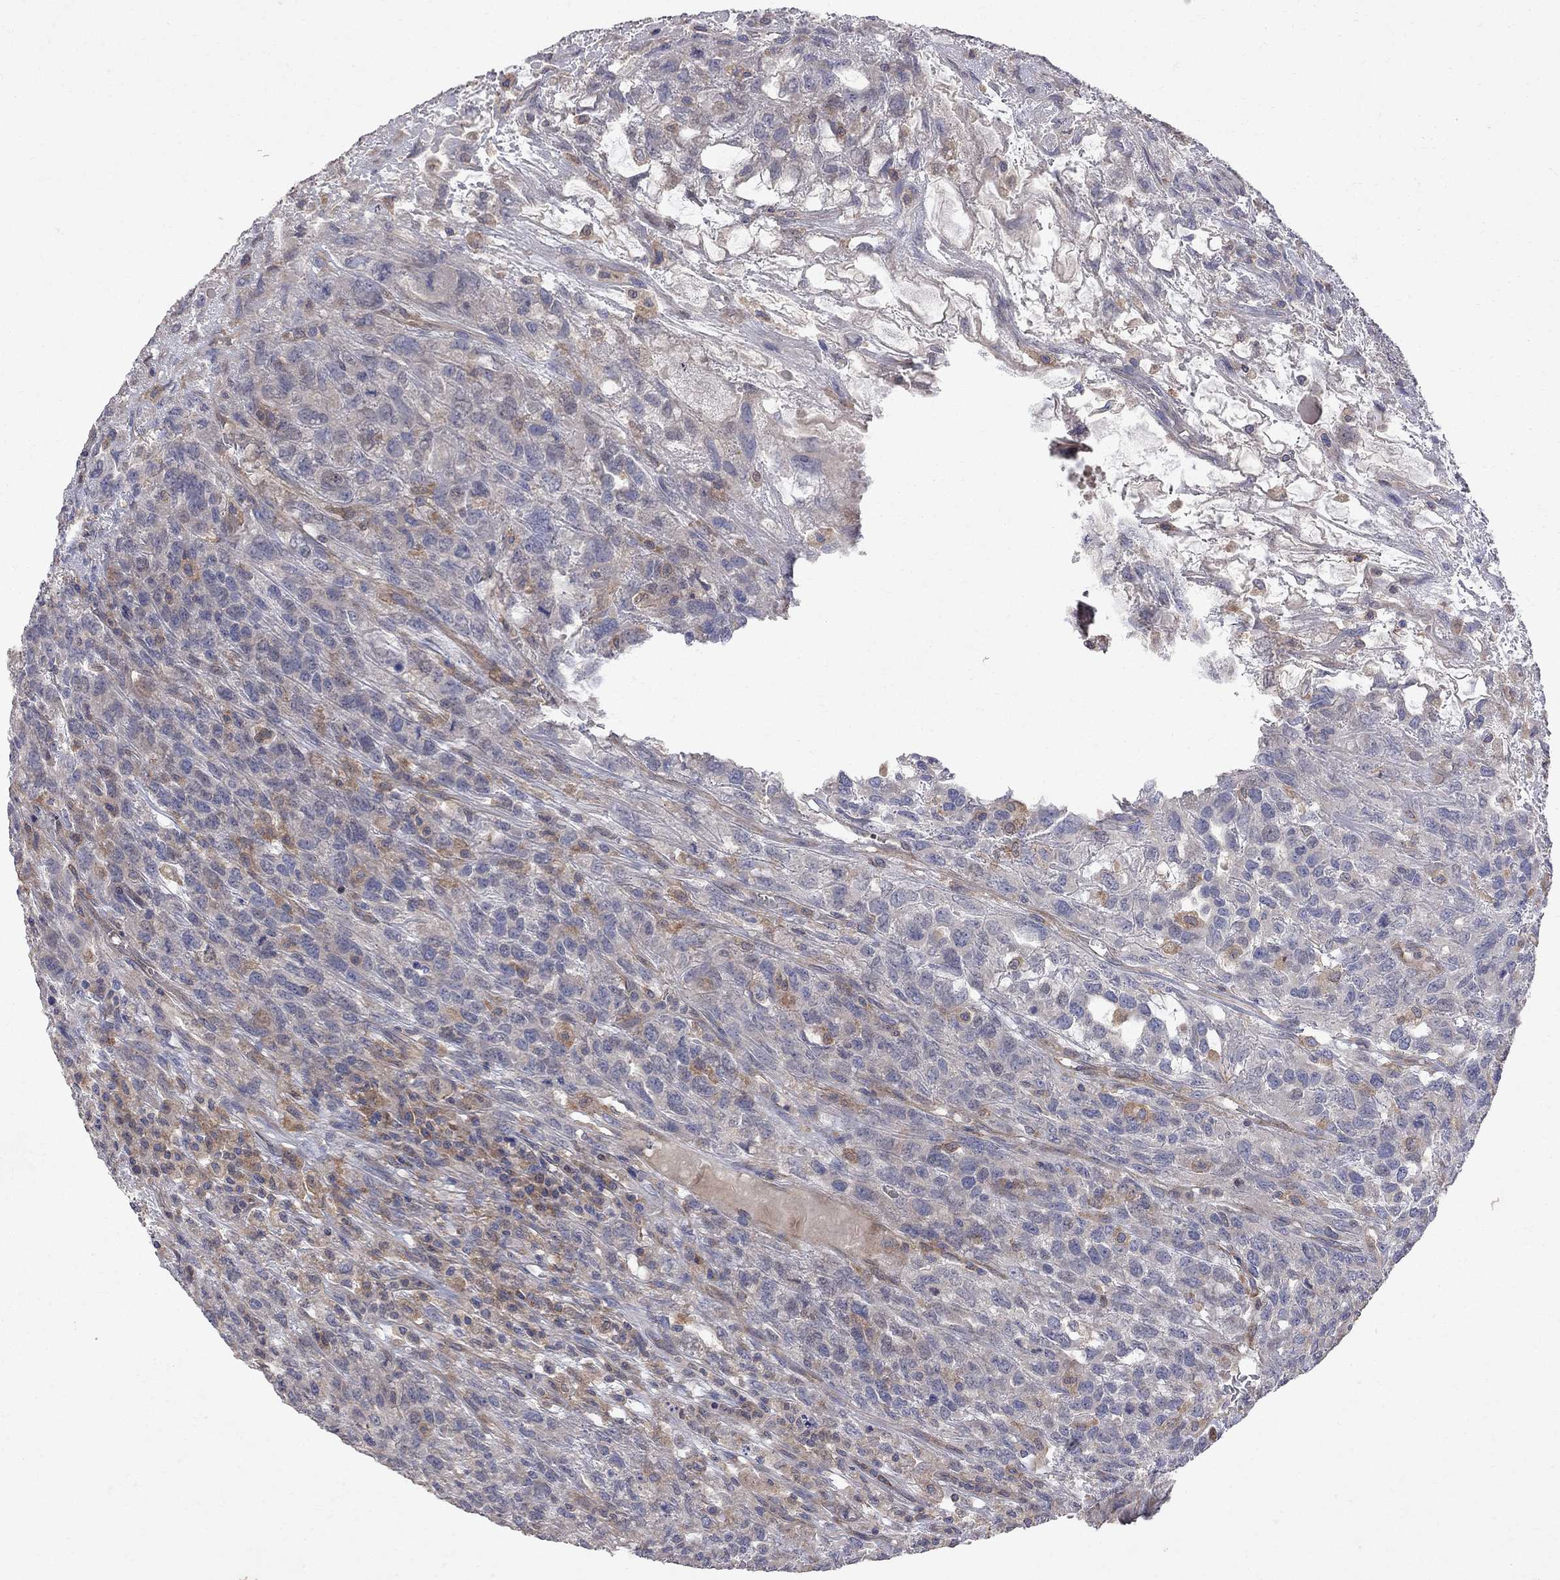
{"staining": {"intensity": "weak", "quantity": "<25%", "location": "cytoplasmic/membranous"}, "tissue": "testis cancer", "cell_type": "Tumor cells", "image_type": "cancer", "snomed": [{"axis": "morphology", "description": "Seminoma, NOS"}, {"axis": "topography", "description": "Testis"}], "caption": "Testis seminoma was stained to show a protein in brown. There is no significant expression in tumor cells.", "gene": "ABI3", "patient": {"sex": "male", "age": 52}}